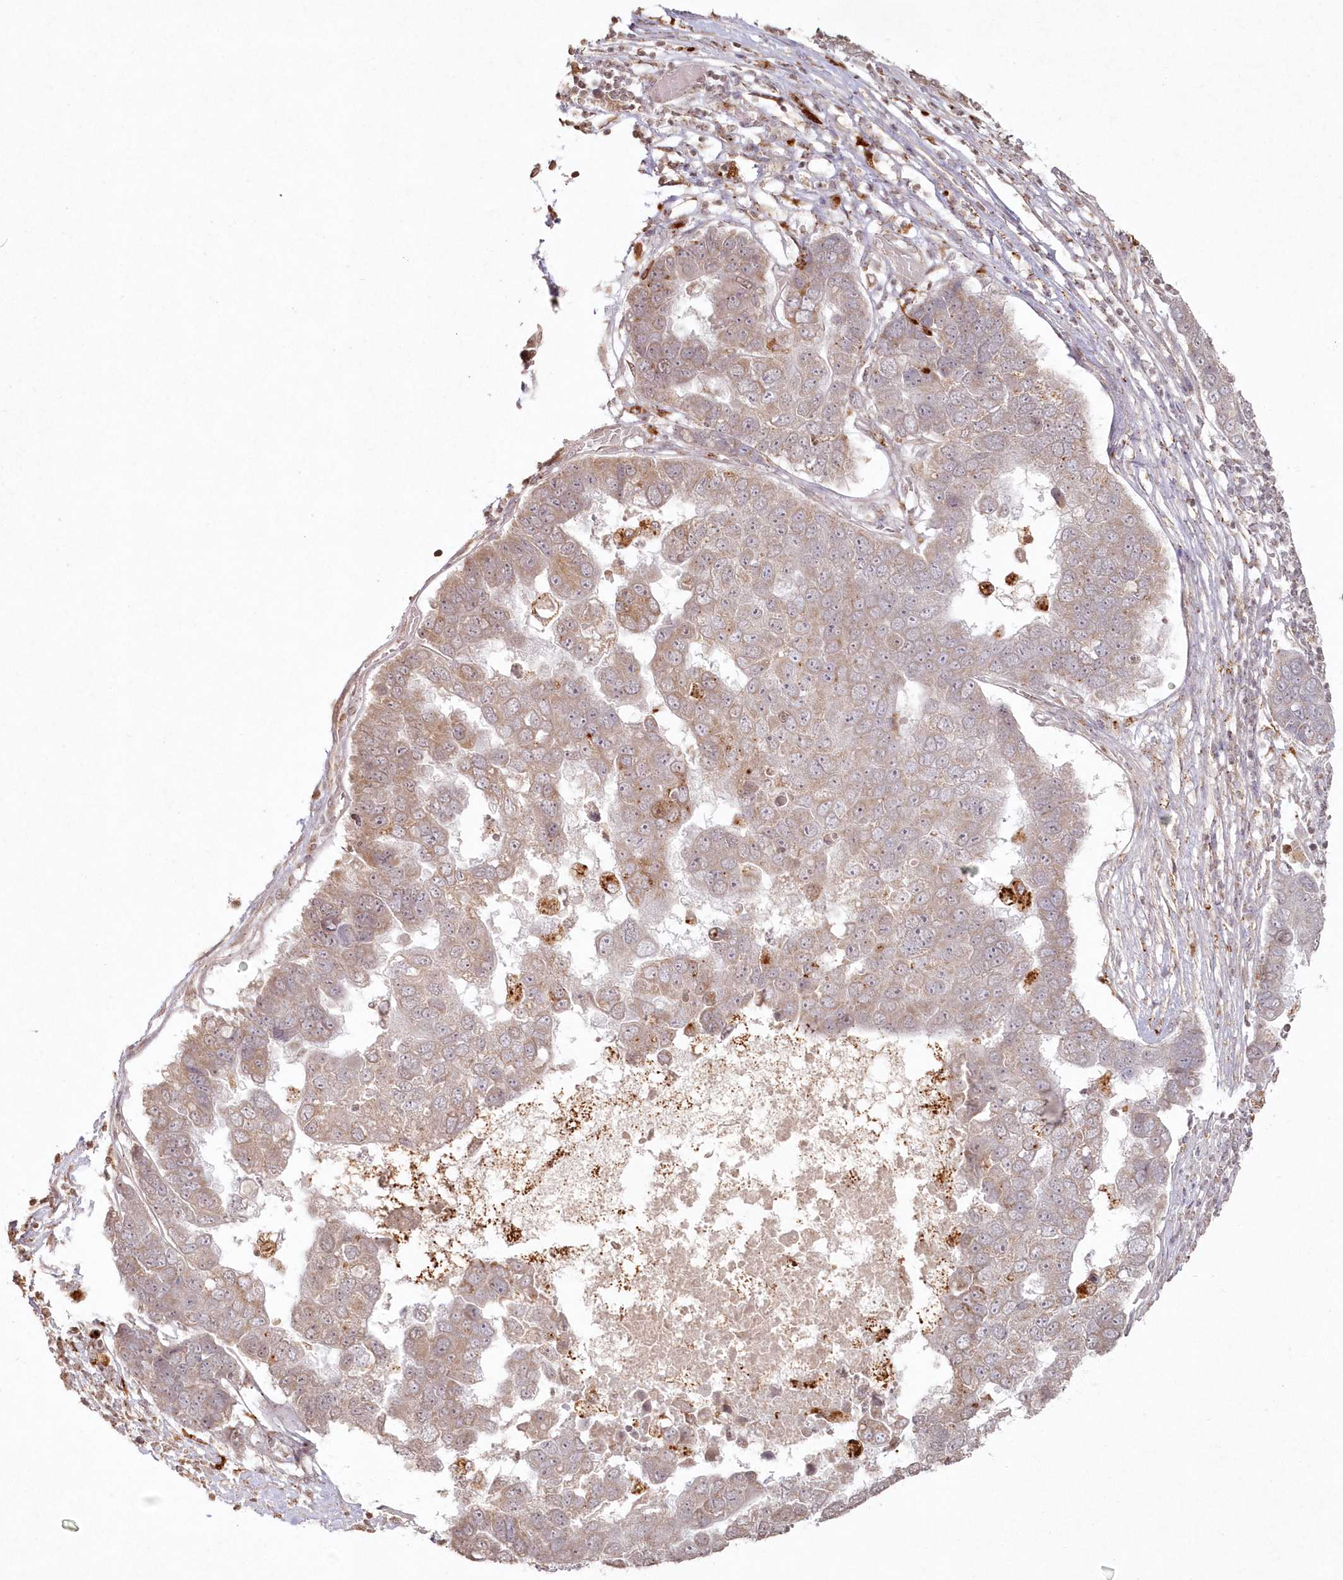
{"staining": {"intensity": "weak", "quantity": ">75%", "location": "cytoplasmic/membranous"}, "tissue": "pancreatic cancer", "cell_type": "Tumor cells", "image_type": "cancer", "snomed": [{"axis": "morphology", "description": "Adenocarcinoma, NOS"}, {"axis": "topography", "description": "Pancreas"}], "caption": "IHC photomicrograph of human pancreatic cancer stained for a protein (brown), which exhibits low levels of weak cytoplasmic/membranous positivity in about >75% of tumor cells.", "gene": "ARSB", "patient": {"sex": "female", "age": 61}}